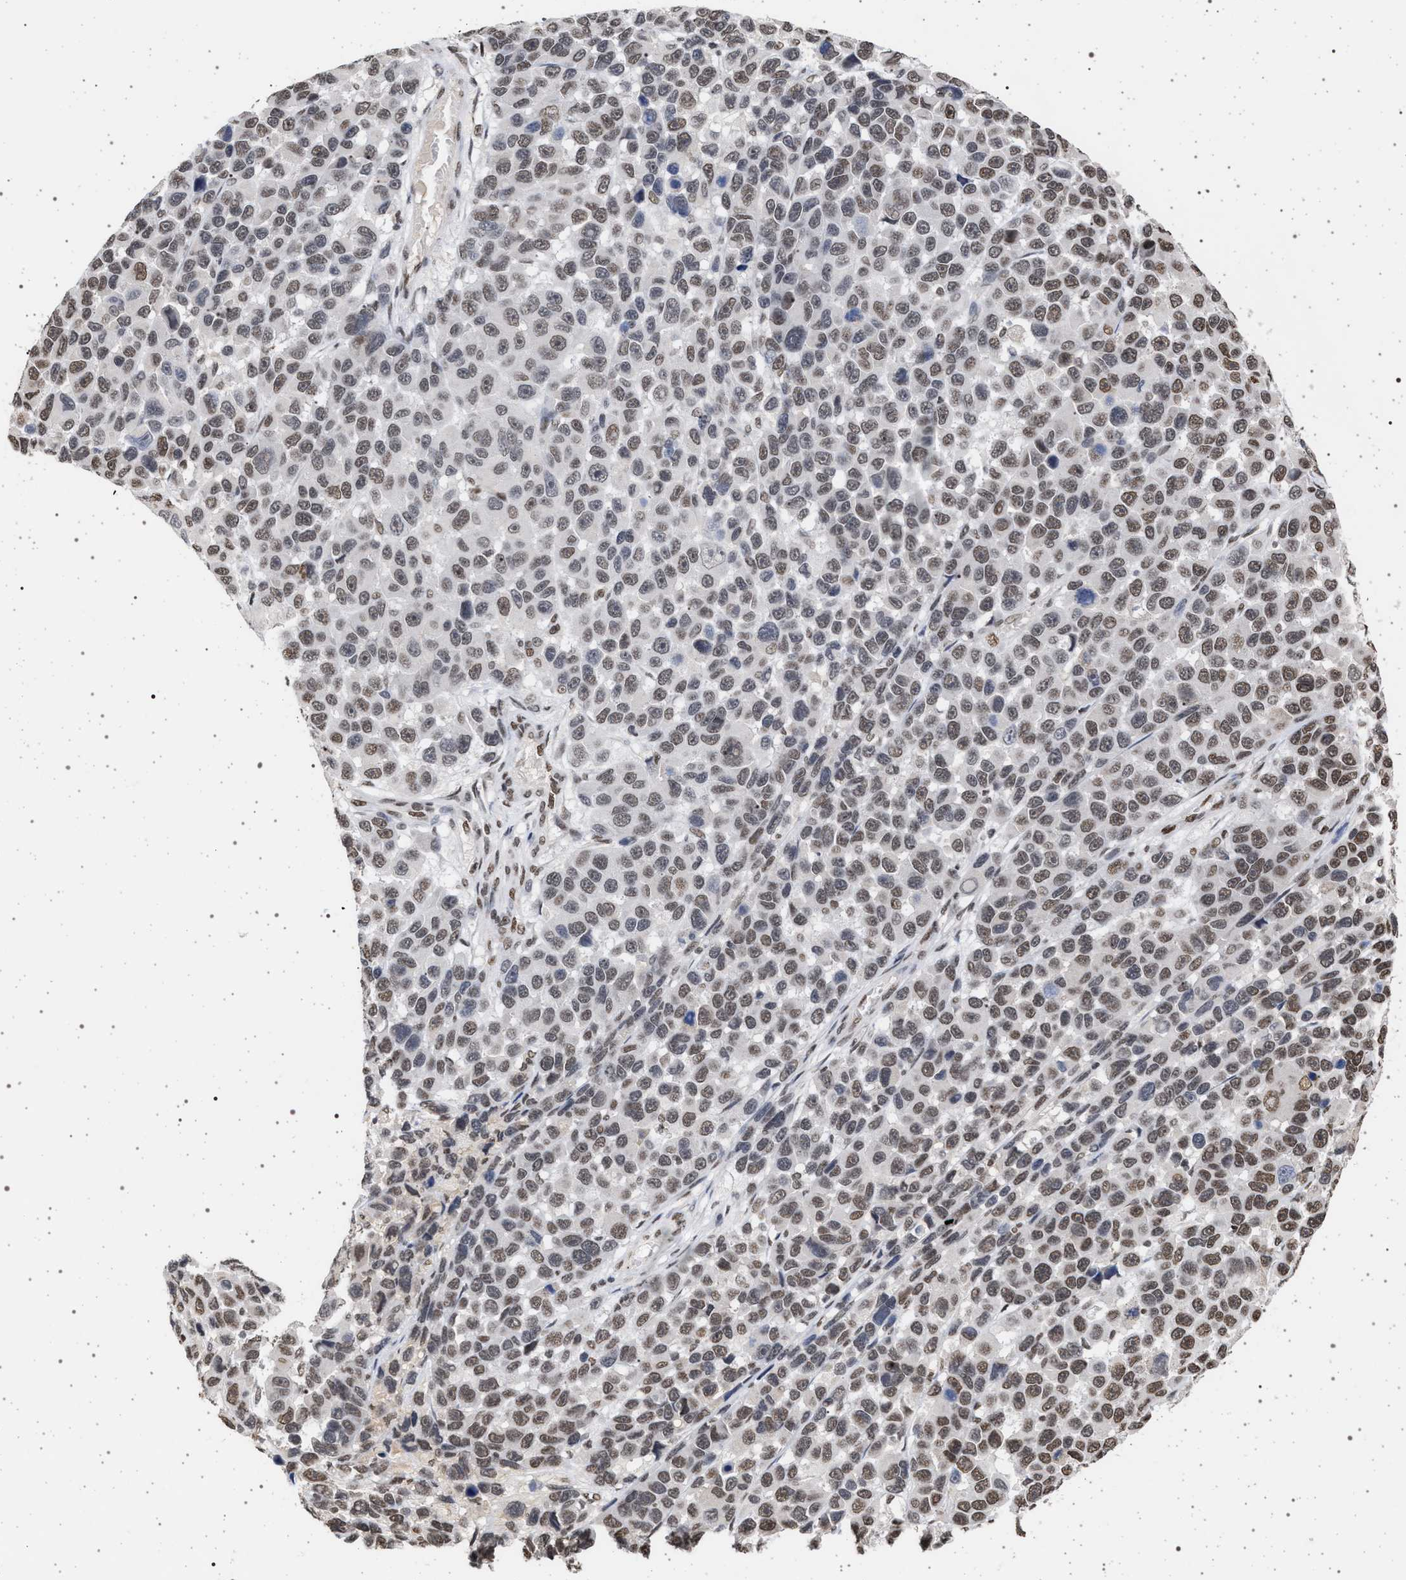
{"staining": {"intensity": "weak", "quantity": ">75%", "location": "nuclear"}, "tissue": "melanoma", "cell_type": "Tumor cells", "image_type": "cancer", "snomed": [{"axis": "morphology", "description": "Malignant melanoma, NOS"}, {"axis": "topography", "description": "Skin"}], "caption": "This micrograph shows immunohistochemistry staining of malignant melanoma, with low weak nuclear positivity in approximately >75% of tumor cells.", "gene": "PHF12", "patient": {"sex": "male", "age": 53}}